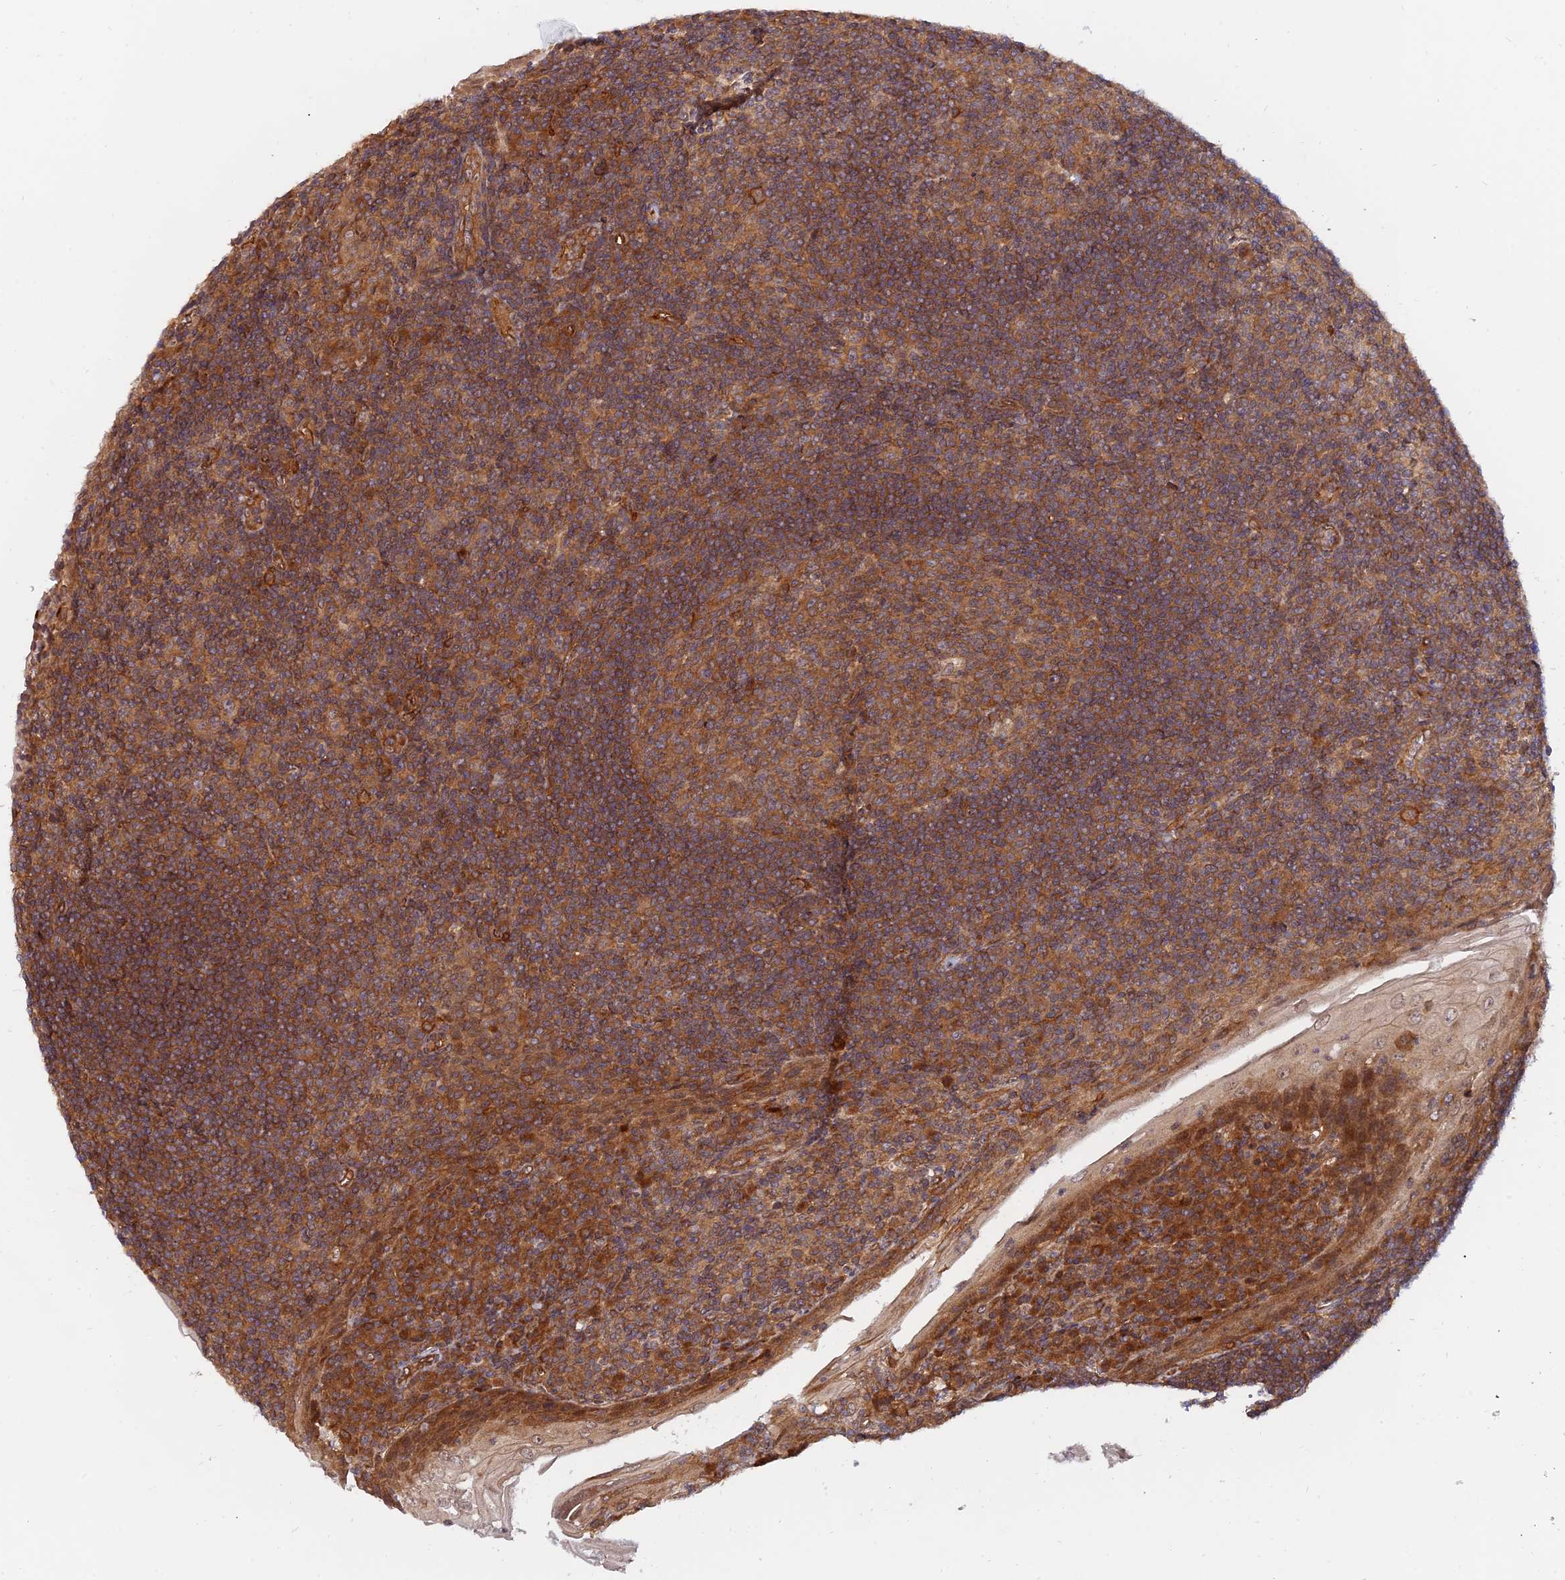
{"staining": {"intensity": "moderate", "quantity": "25%-75%", "location": "cytoplasmic/membranous"}, "tissue": "tonsil", "cell_type": "Germinal center cells", "image_type": "normal", "snomed": [{"axis": "morphology", "description": "Normal tissue, NOS"}, {"axis": "topography", "description": "Tonsil"}], "caption": "This photomicrograph demonstrates normal tonsil stained with IHC to label a protein in brown. The cytoplasmic/membranous of germinal center cells show moderate positivity for the protein. Nuclei are counter-stained blue.", "gene": "WDR41", "patient": {"sex": "male", "age": 37}}